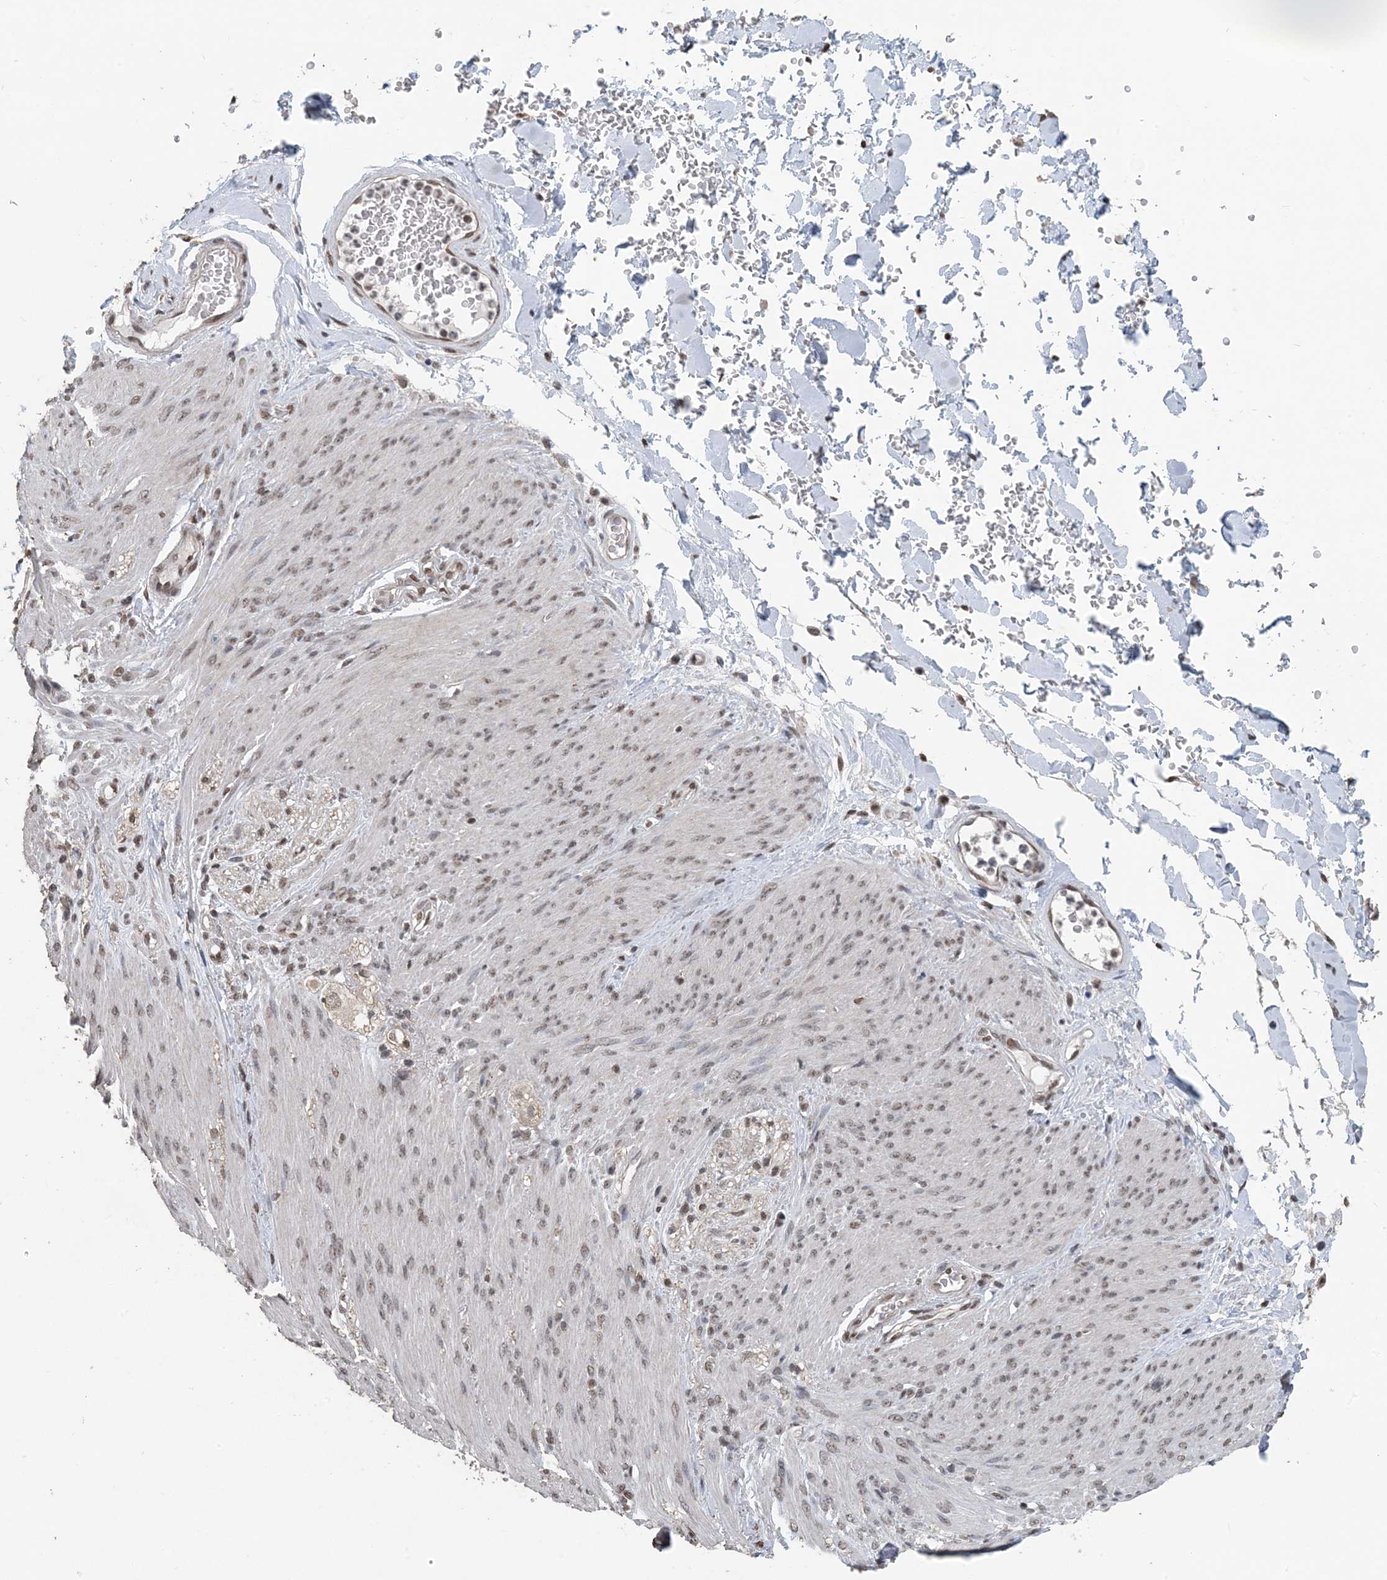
{"staining": {"intensity": "weak", "quantity": ">75%", "location": "nuclear"}, "tissue": "adipose tissue", "cell_type": "Adipocytes", "image_type": "normal", "snomed": [{"axis": "morphology", "description": "Normal tissue, NOS"}, {"axis": "topography", "description": "Colon"}, {"axis": "topography", "description": "Peripheral nerve tissue"}], "caption": "Brown immunohistochemical staining in unremarkable human adipose tissue reveals weak nuclear positivity in approximately >75% of adipocytes. (DAB = brown stain, brightfield microscopy at high magnification).", "gene": "MBD2", "patient": {"sex": "female", "age": 61}}